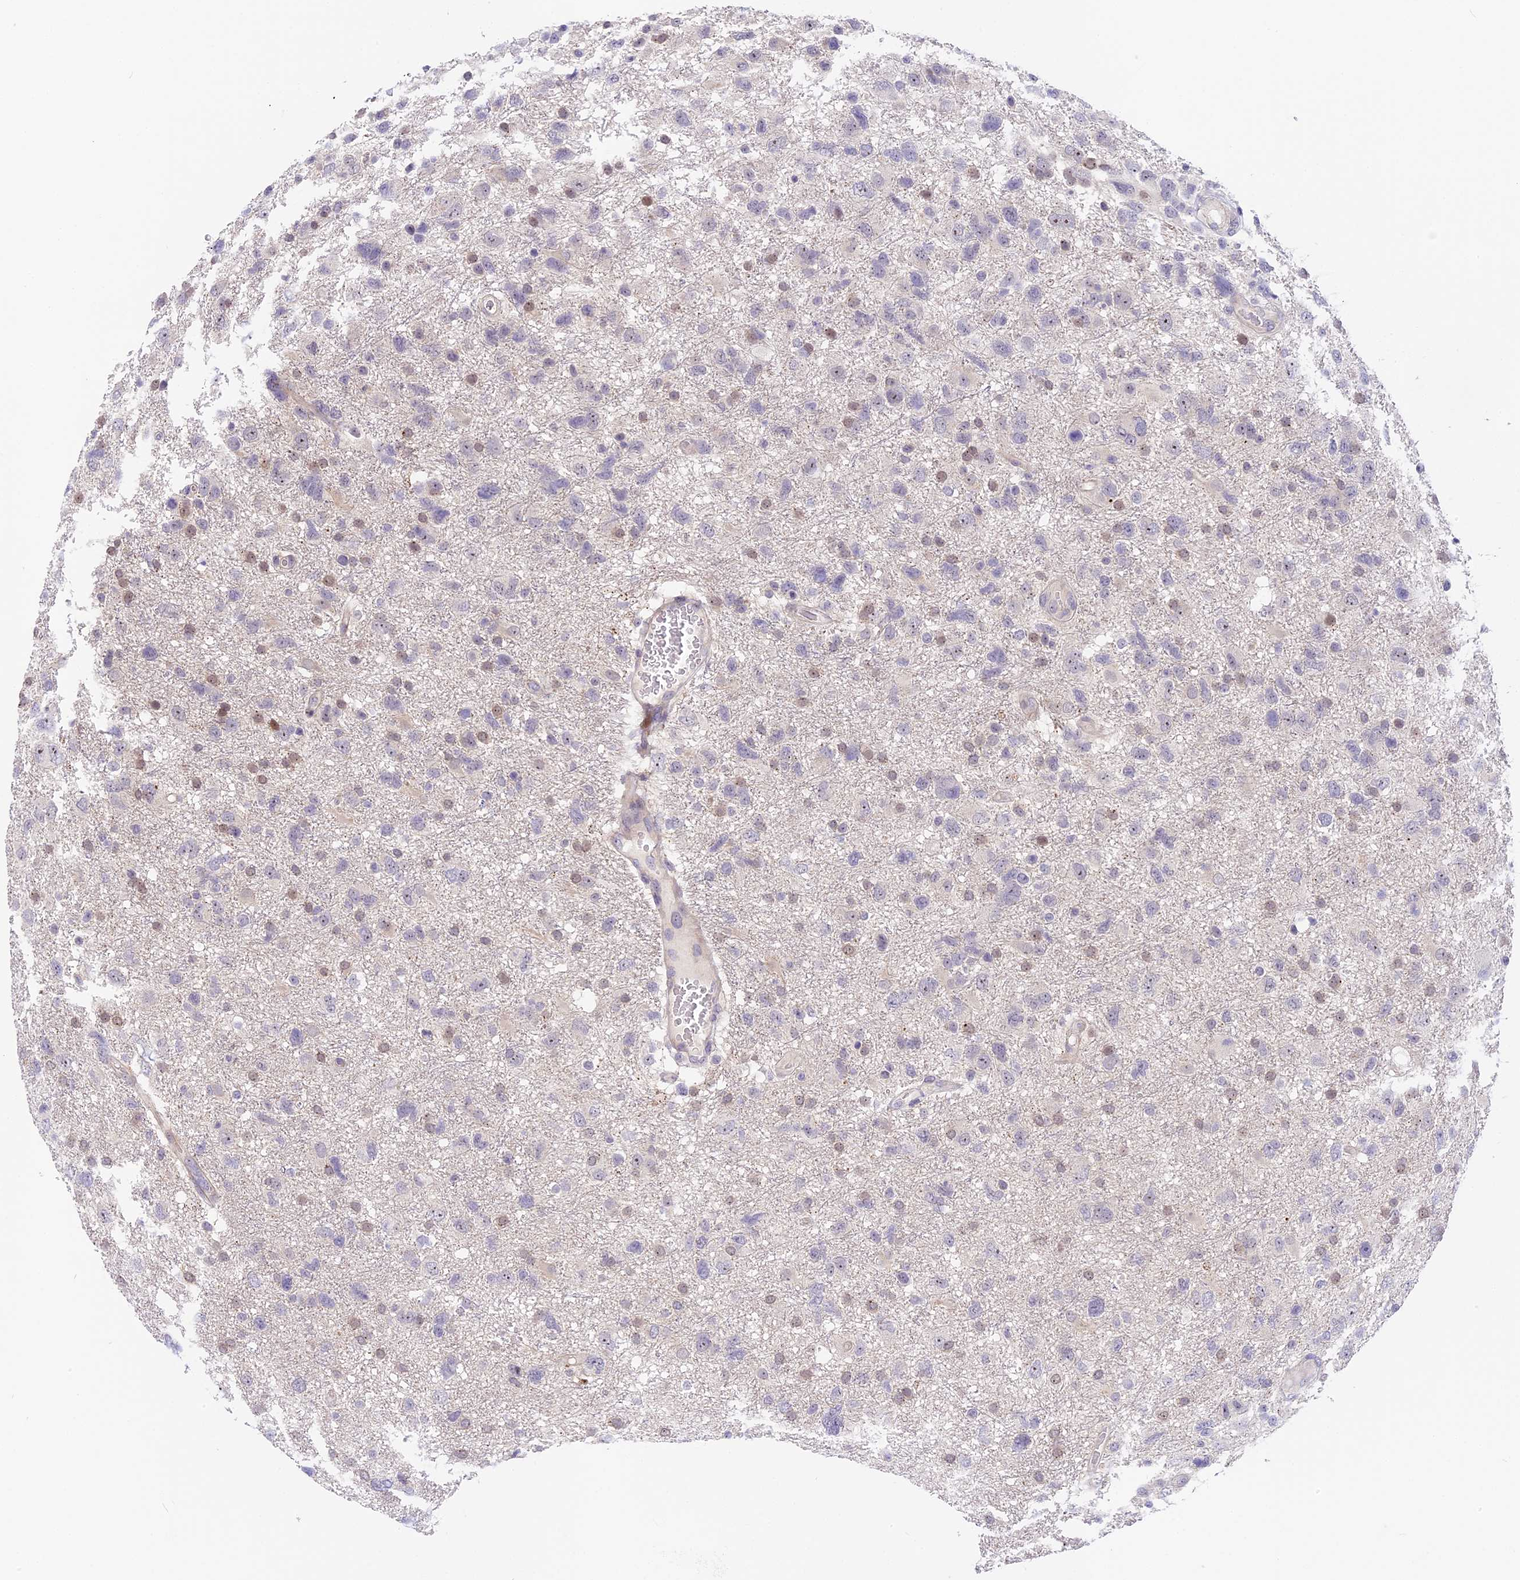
{"staining": {"intensity": "moderate", "quantity": "<25%", "location": "nuclear"}, "tissue": "glioma", "cell_type": "Tumor cells", "image_type": "cancer", "snomed": [{"axis": "morphology", "description": "Glioma, malignant, High grade"}, {"axis": "topography", "description": "Brain"}], "caption": "Approximately <25% of tumor cells in glioma exhibit moderate nuclear protein expression as visualized by brown immunohistochemical staining.", "gene": "MIDN", "patient": {"sex": "male", "age": 61}}